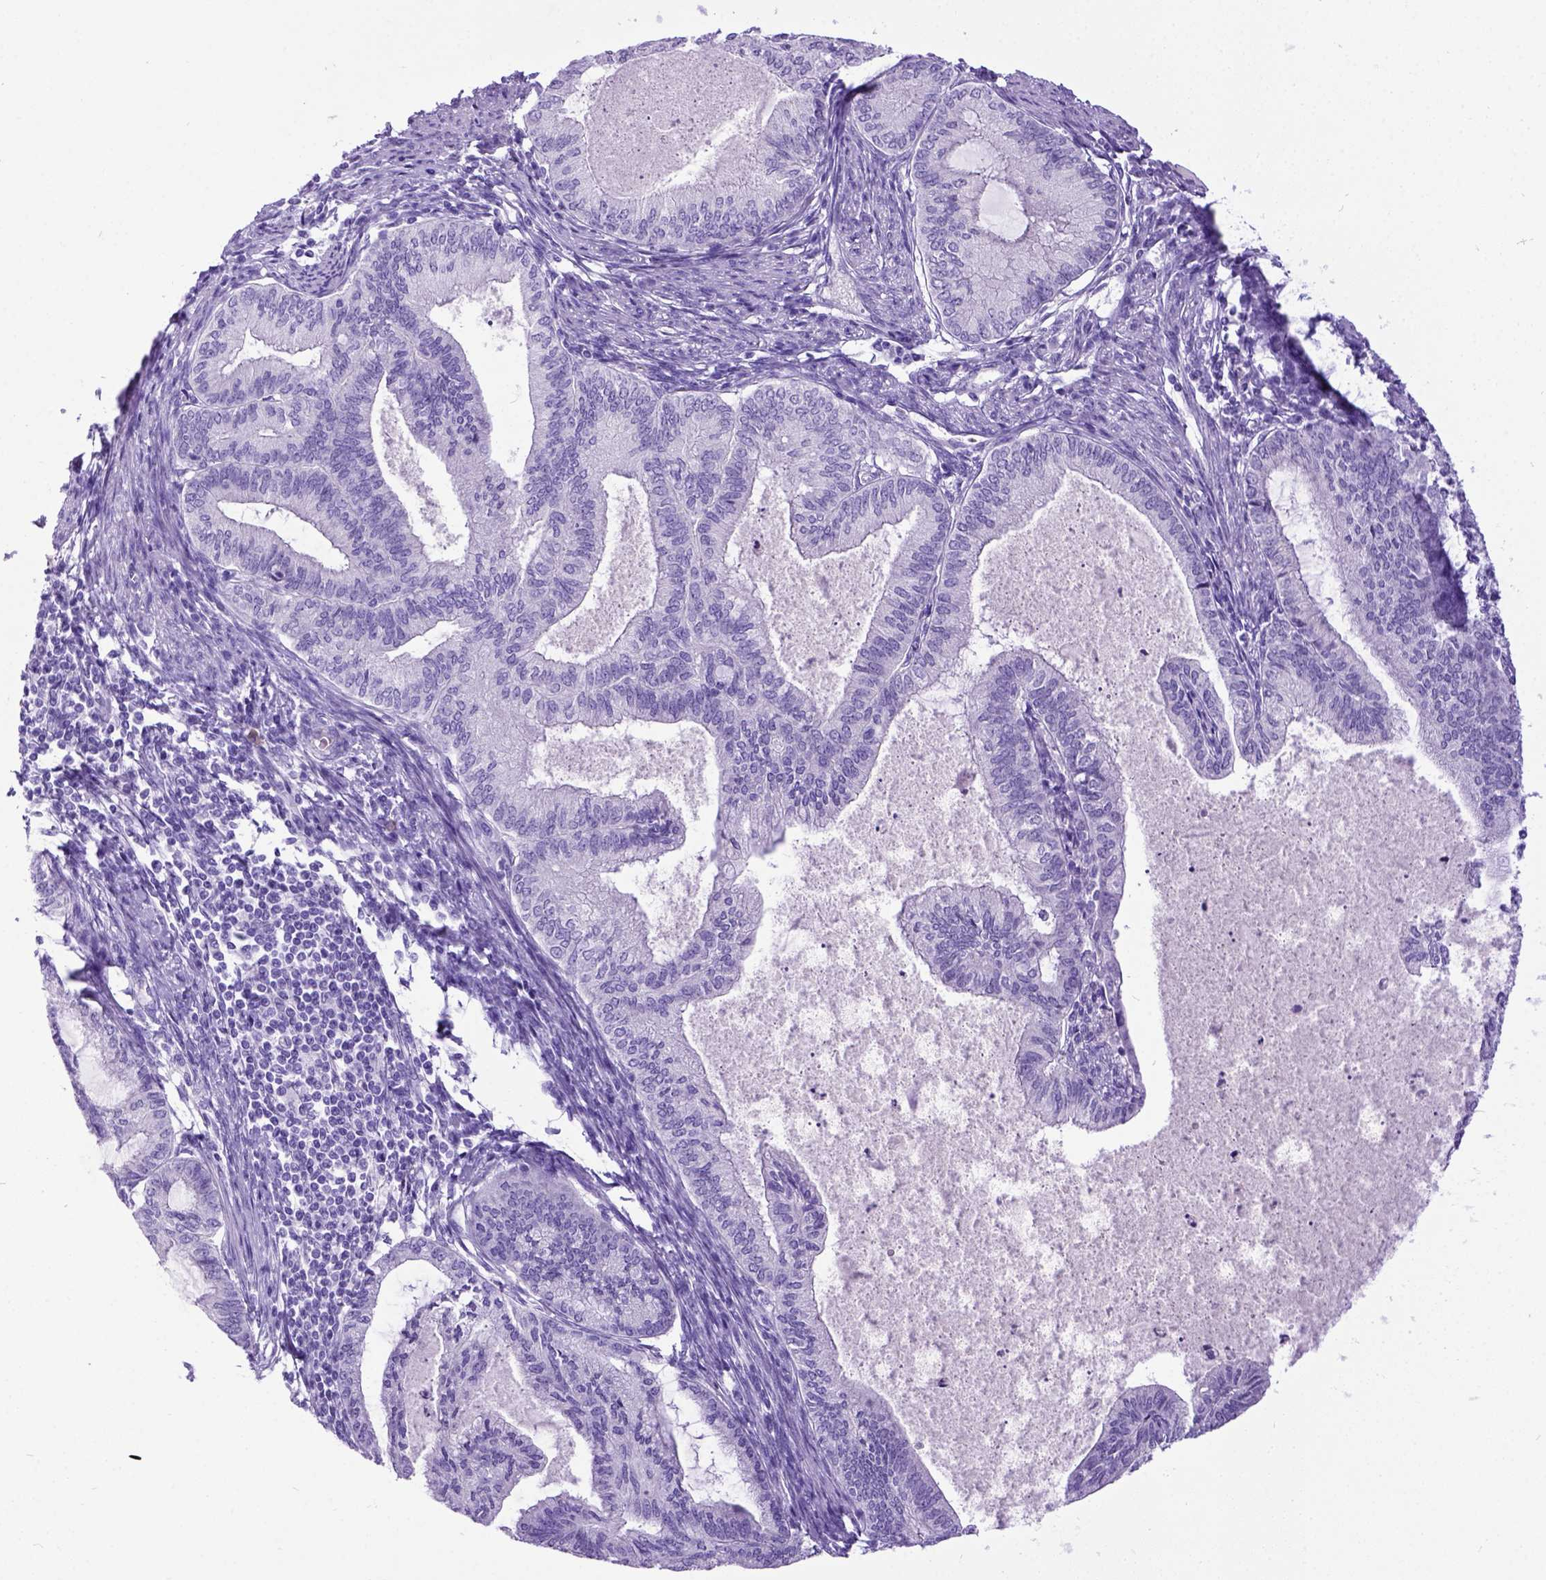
{"staining": {"intensity": "negative", "quantity": "none", "location": "none"}, "tissue": "endometrial cancer", "cell_type": "Tumor cells", "image_type": "cancer", "snomed": [{"axis": "morphology", "description": "Adenocarcinoma, NOS"}, {"axis": "topography", "description": "Endometrium"}], "caption": "Tumor cells are negative for protein expression in human endometrial cancer.", "gene": "IGF2", "patient": {"sex": "female", "age": 86}}